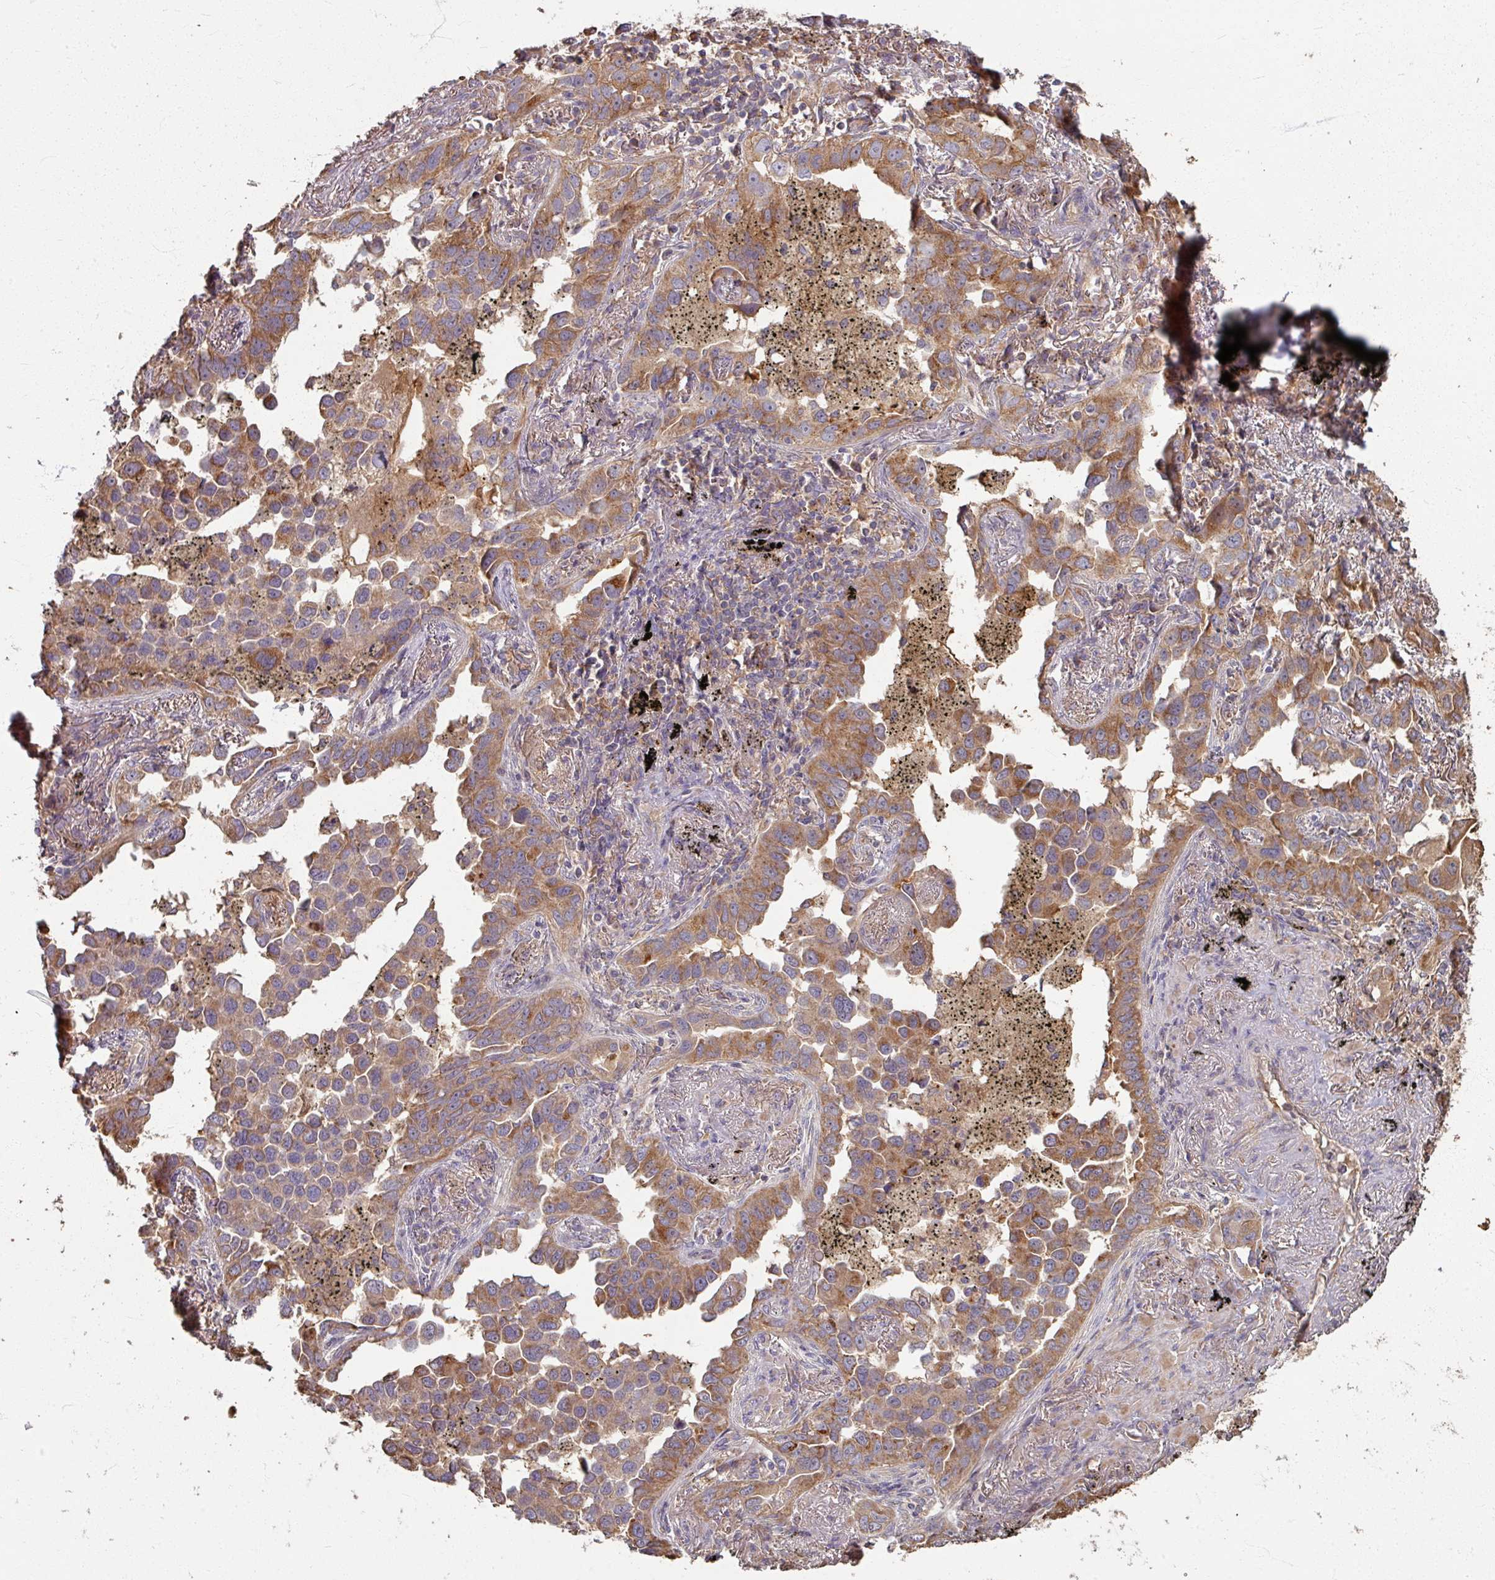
{"staining": {"intensity": "moderate", "quantity": ">75%", "location": "cytoplasmic/membranous"}, "tissue": "lung cancer", "cell_type": "Tumor cells", "image_type": "cancer", "snomed": [{"axis": "morphology", "description": "Adenocarcinoma, NOS"}, {"axis": "topography", "description": "Lung"}], "caption": "Immunohistochemical staining of human lung adenocarcinoma demonstrates moderate cytoplasmic/membranous protein staining in about >75% of tumor cells.", "gene": "CCDC68", "patient": {"sex": "male", "age": 67}}